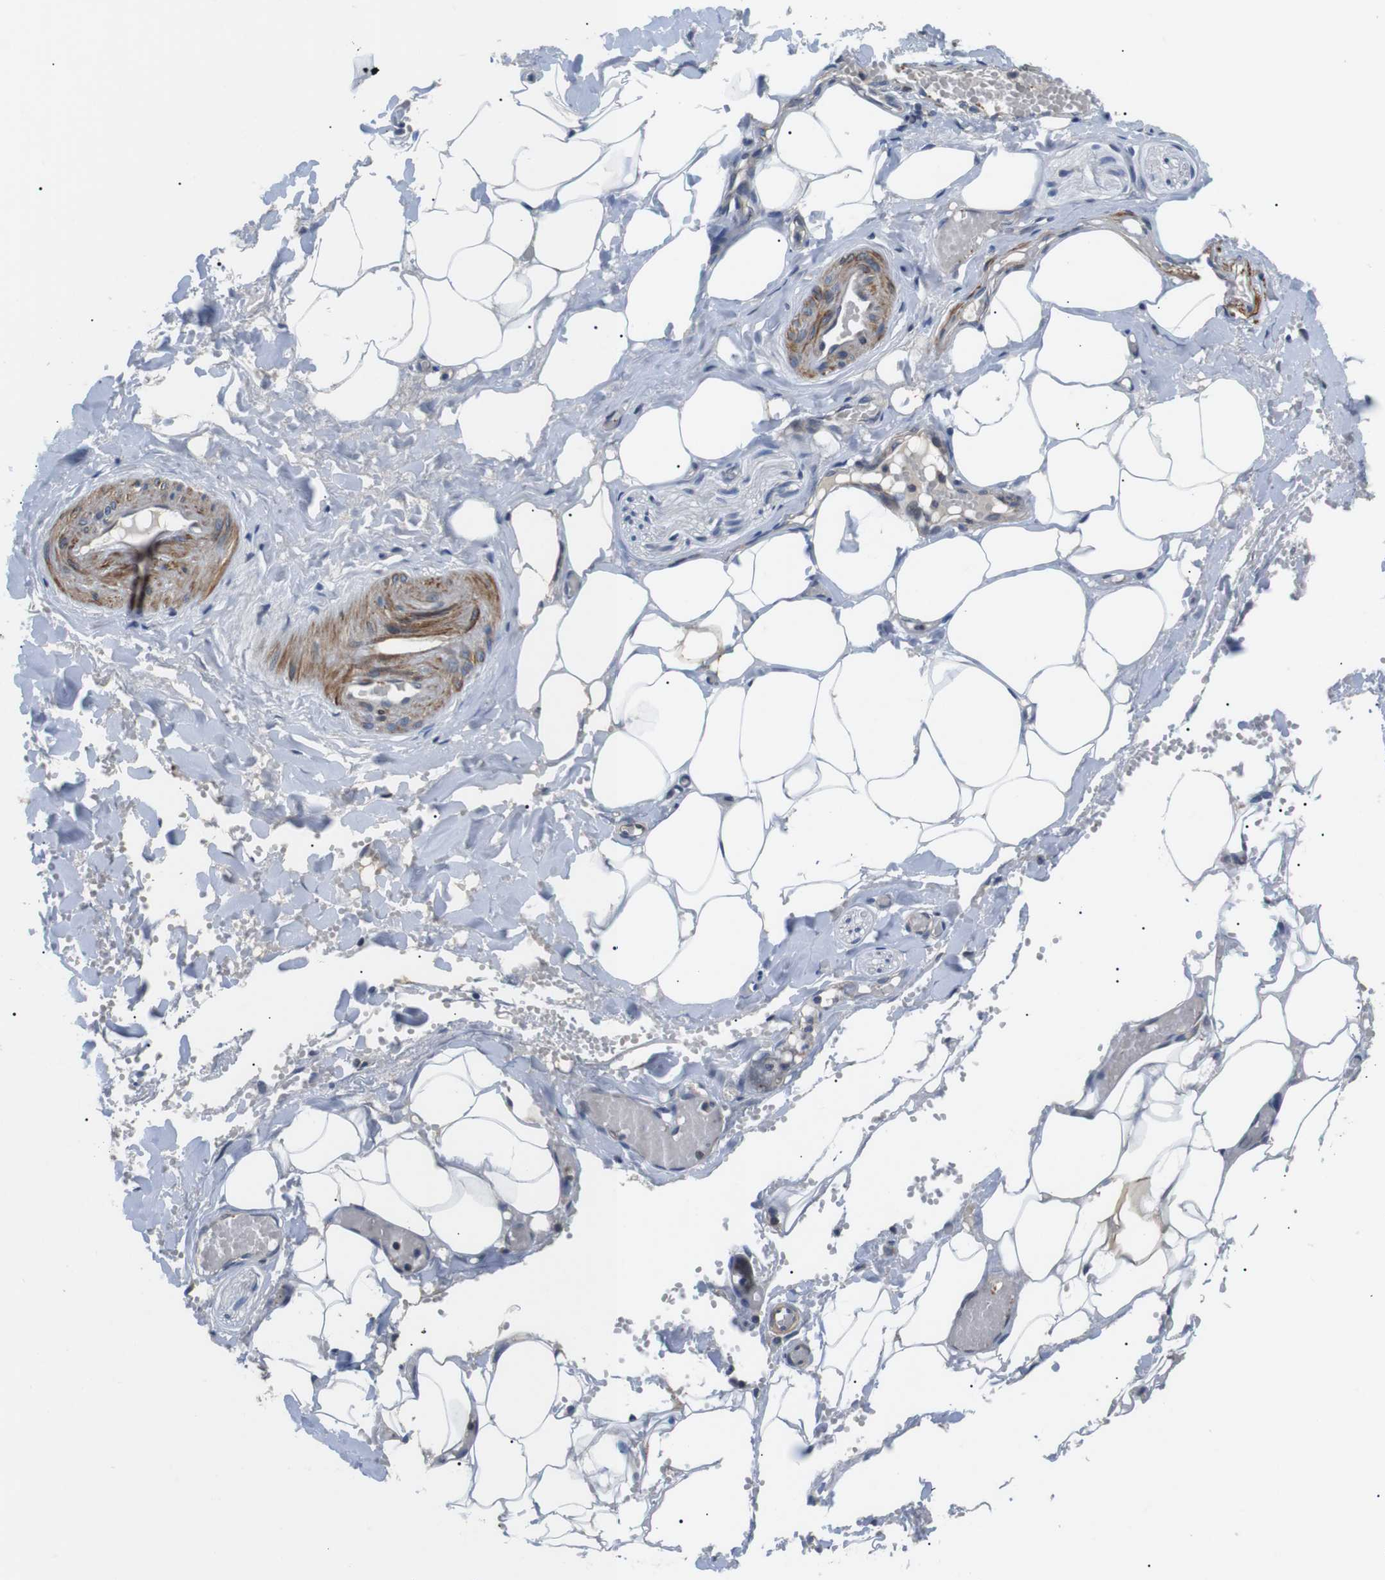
{"staining": {"intensity": "moderate", "quantity": "<25%", "location": "cytoplasmic/membranous"}, "tissue": "adipose tissue", "cell_type": "Adipocytes", "image_type": "normal", "snomed": [{"axis": "morphology", "description": "Normal tissue, NOS"}, {"axis": "topography", "description": "Soft tissue"}, {"axis": "topography", "description": "Vascular tissue"}], "caption": "Normal adipose tissue displays moderate cytoplasmic/membranous expression in about <25% of adipocytes, visualized by immunohistochemistry. (brown staining indicates protein expression, while blue staining denotes nuclei).", "gene": "DIPK1A", "patient": {"sex": "female", "age": 35}}